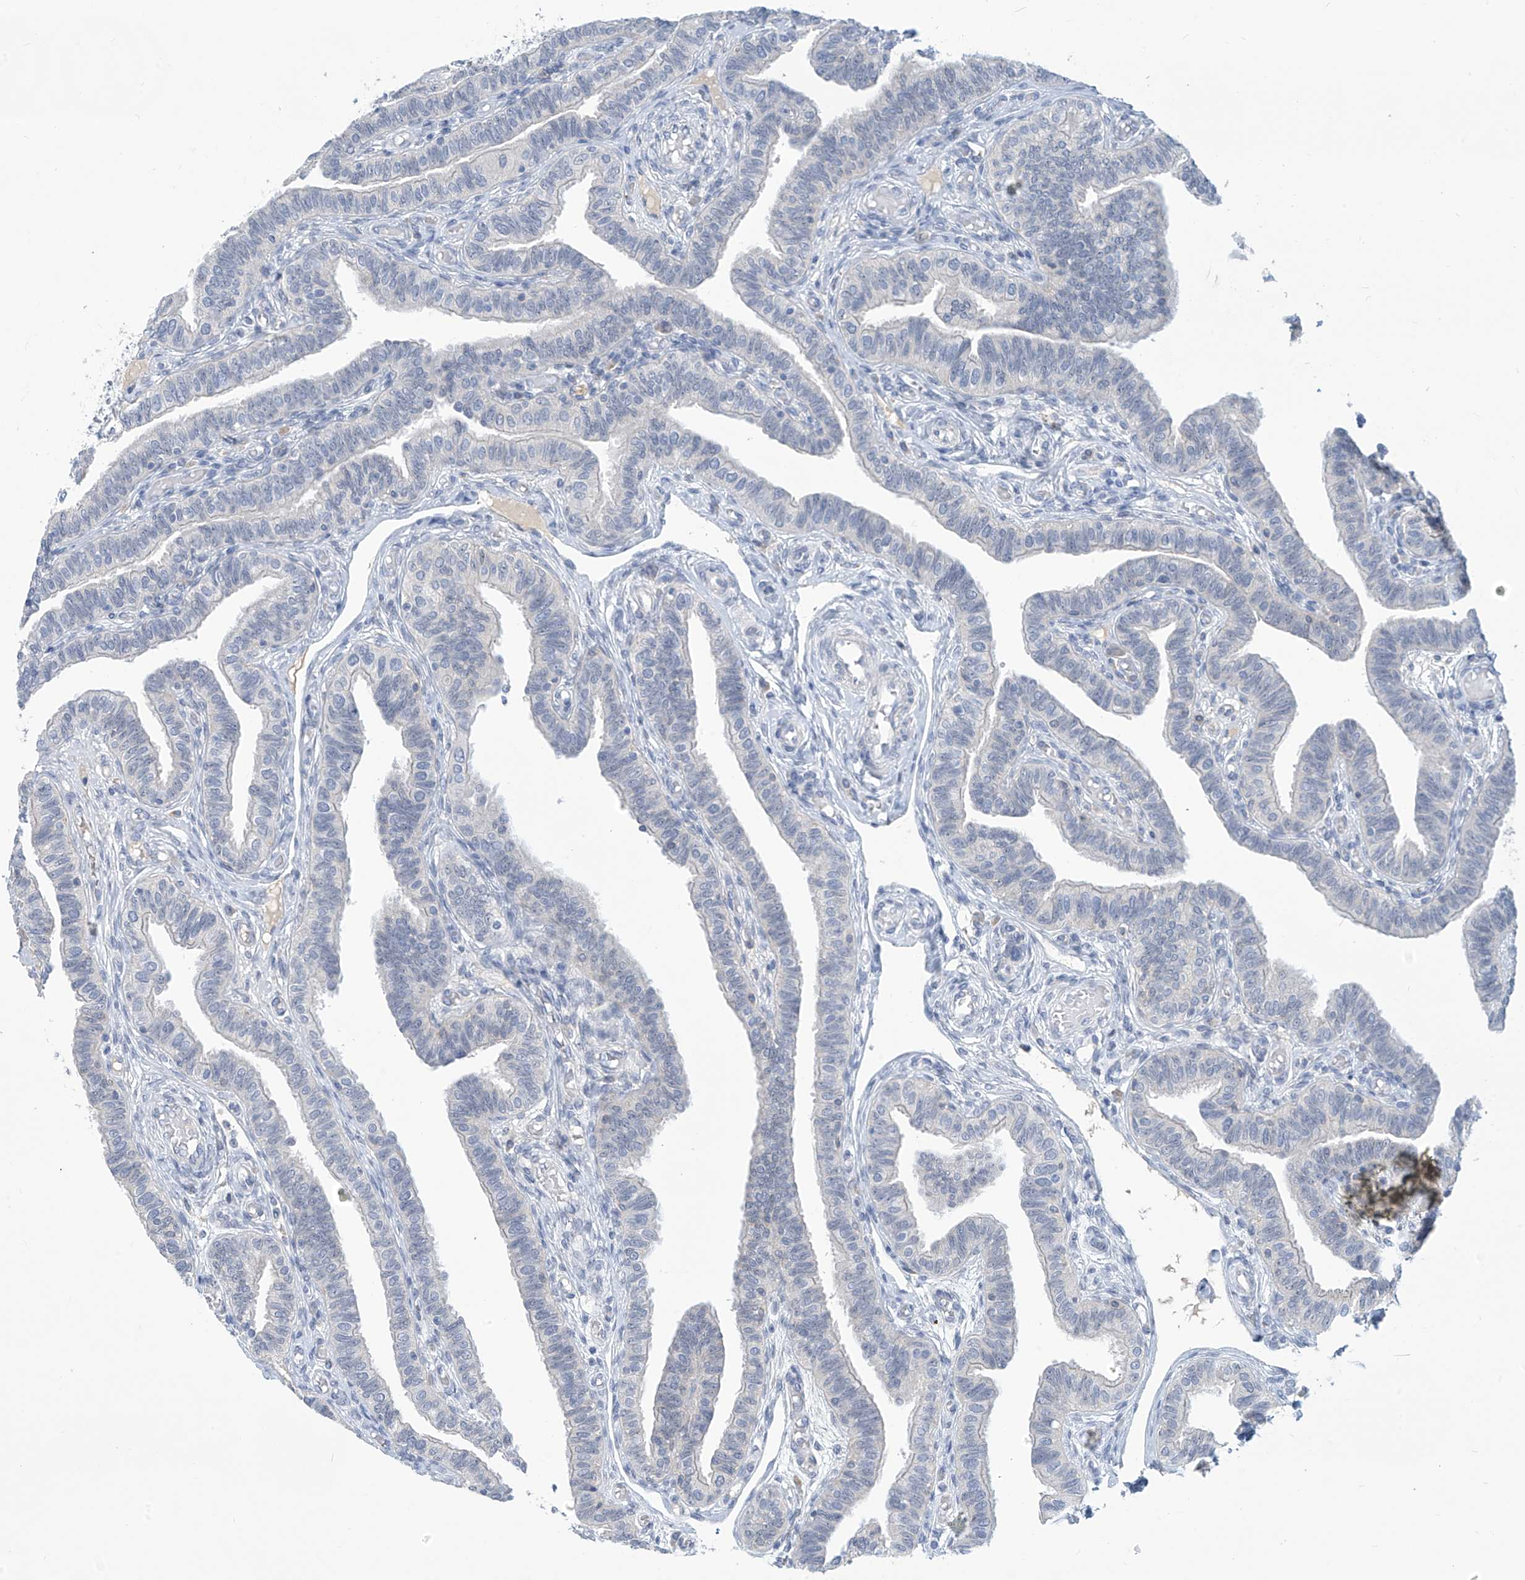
{"staining": {"intensity": "negative", "quantity": "none", "location": "none"}, "tissue": "fallopian tube", "cell_type": "Glandular cells", "image_type": "normal", "snomed": [{"axis": "morphology", "description": "Normal tissue, NOS"}, {"axis": "topography", "description": "Fallopian tube"}], "caption": "This histopathology image is of benign fallopian tube stained with IHC to label a protein in brown with the nuclei are counter-stained blue. There is no positivity in glandular cells.", "gene": "IBA57", "patient": {"sex": "female", "age": 39}}